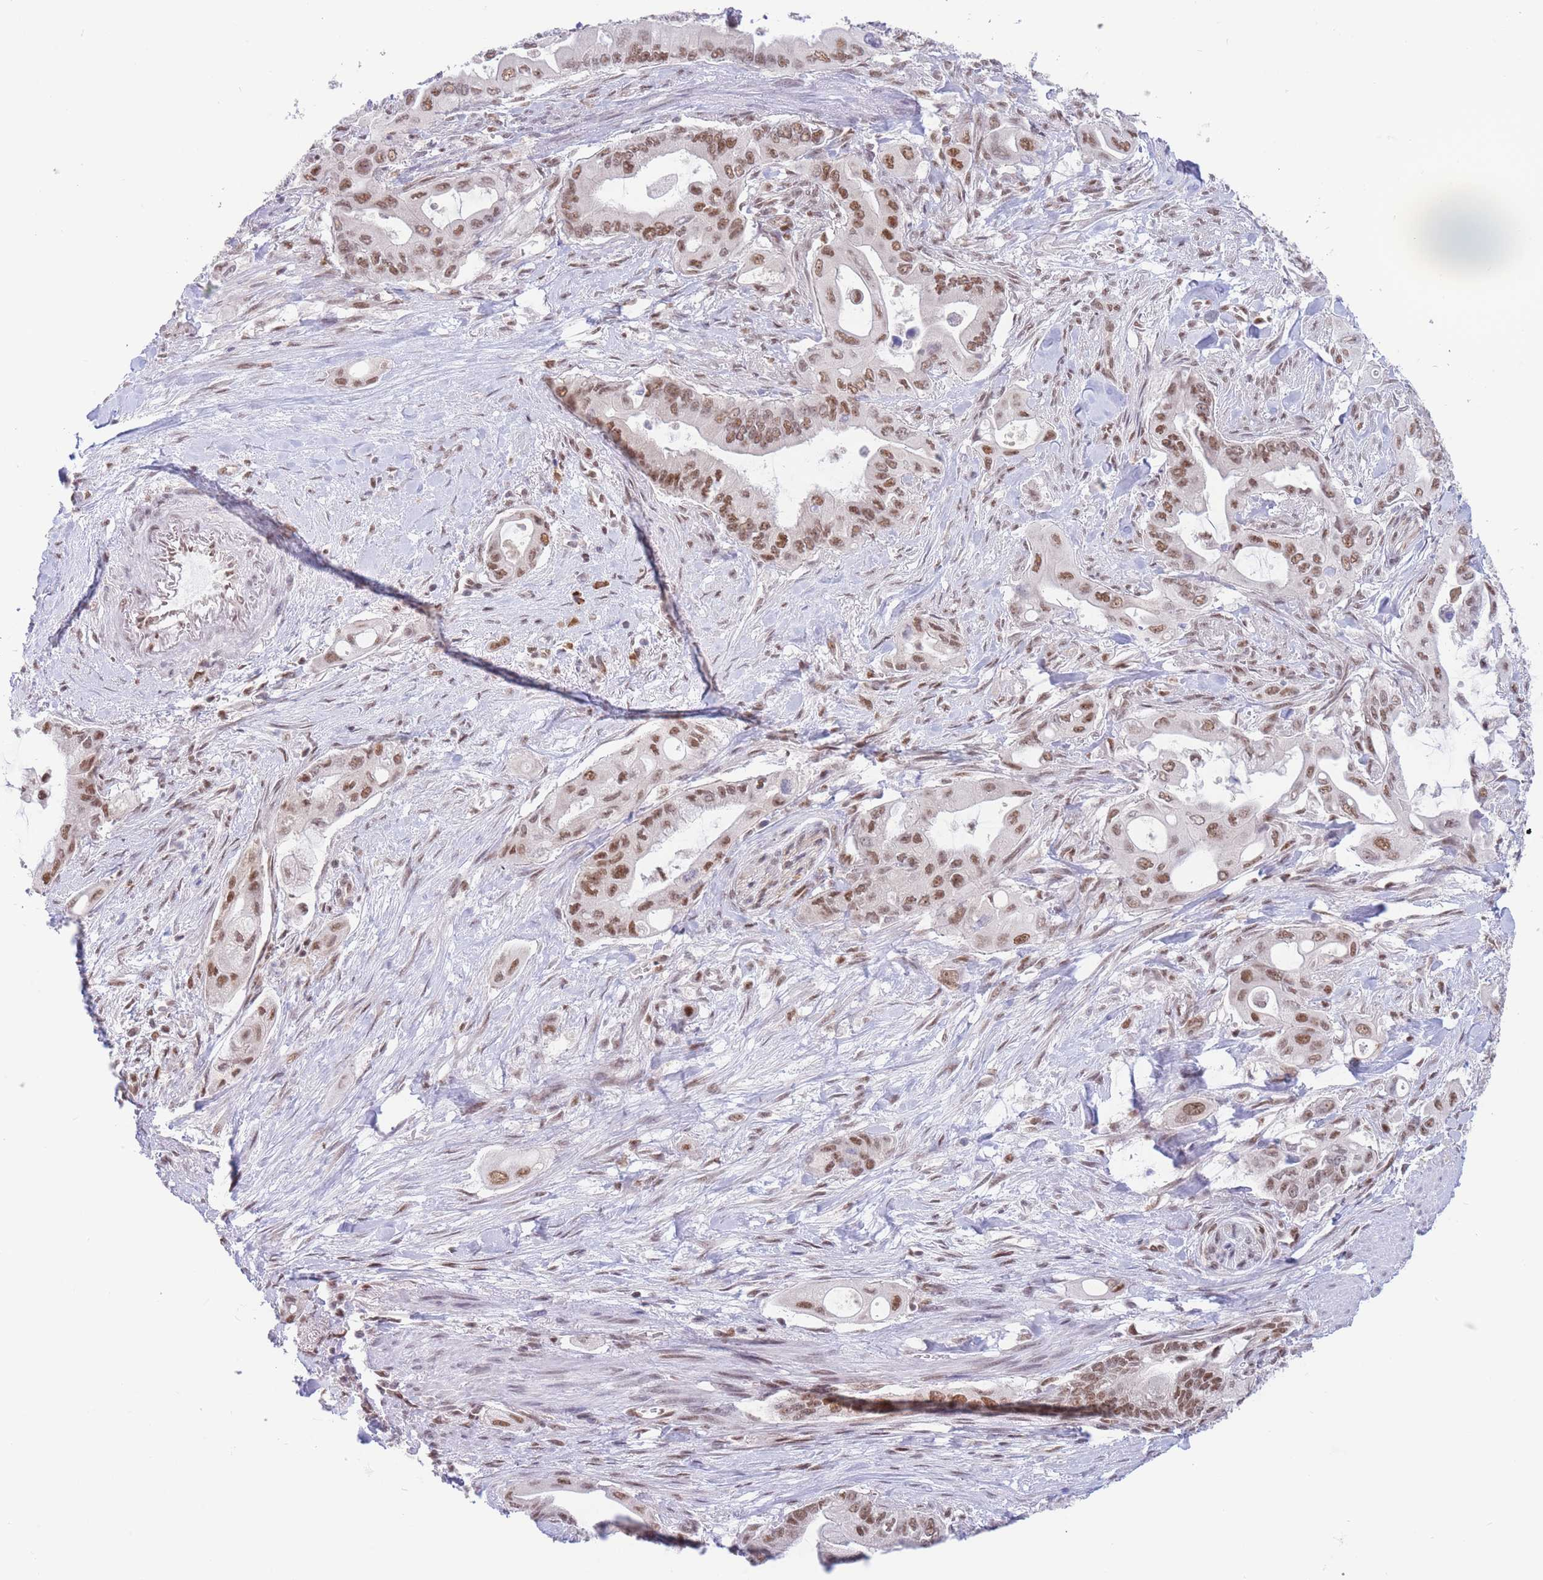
{"staining": {"intensity": "moderate", "quantity": ">75%", "location": "nuclear"}, "tissue": "pancreatic cancer", "cell_type": "Tumor cells", "image_type": "cancer", "snomed": [{"axis": "morphology", "description": "Adenocarcinoma, NOS"}, {"axis": "topography", "description": "Pancreas"}], "caption": "Human adenocarcinoma (pancreatic) stained for a protein (brown) displays moderate nuclear positive staining in approximately >75% of tumor cells.", "gene": "SMAD9", "patient": {"sex": "male", "age": 57}}